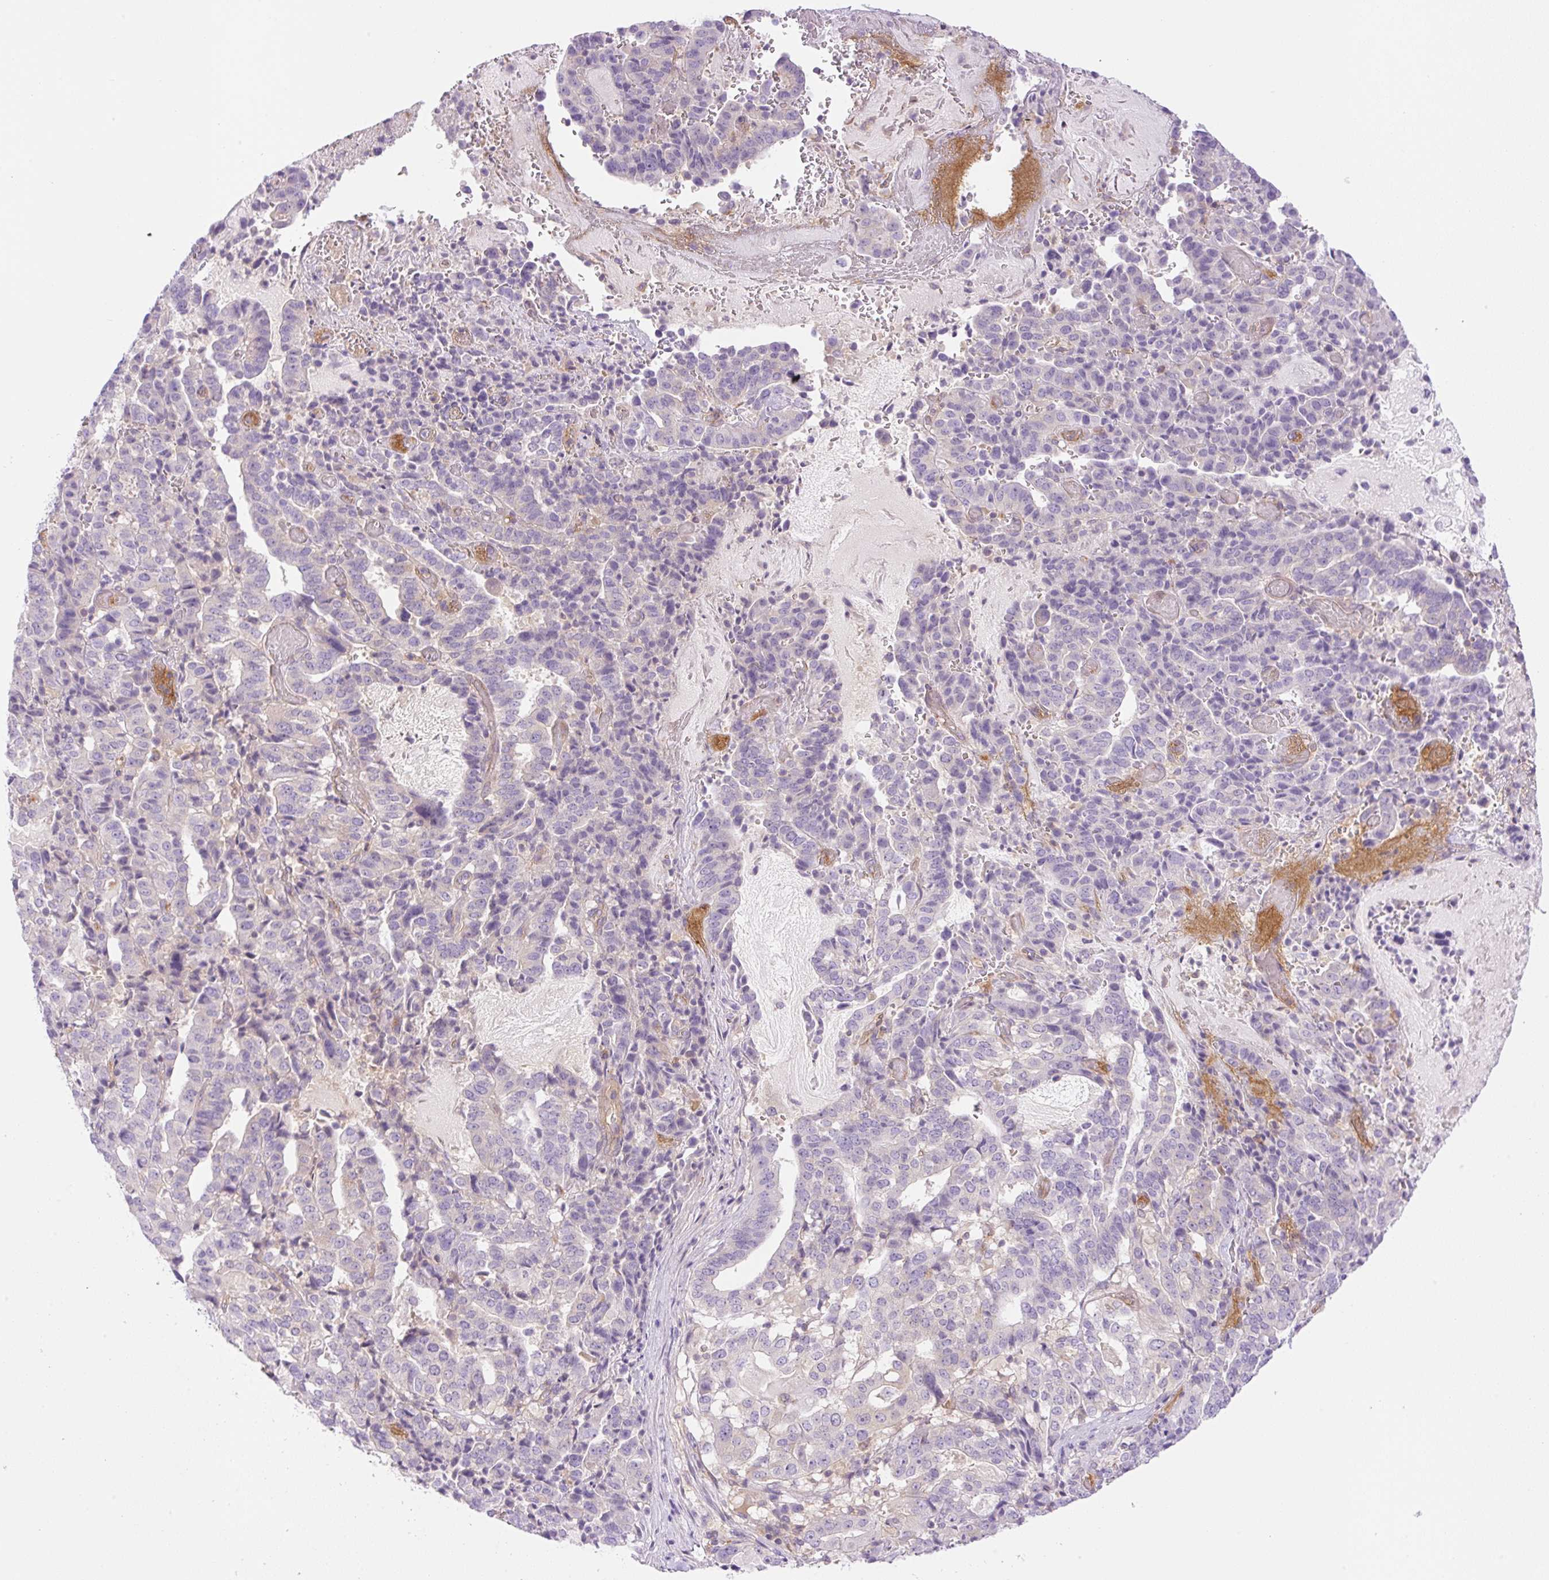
{"staining": {"intensity": "negative", "quantity": "none", "location": "none"}, "tissue": "stomach cancer", "cell_type": "Tumor cells", "image_type": "cancer", "snomed": [{"axis": "morphology", "description": "Adenocarcinoma, NOS"}, {"axis": "topography", "description": "Stomach"}], "caption": "A histopathology image of stomach adenocarcinoma stained for a protein shows no brown staining in tumor cells.", "gene": "EHD3", "patient": {"sex": "male", "age": 48}}